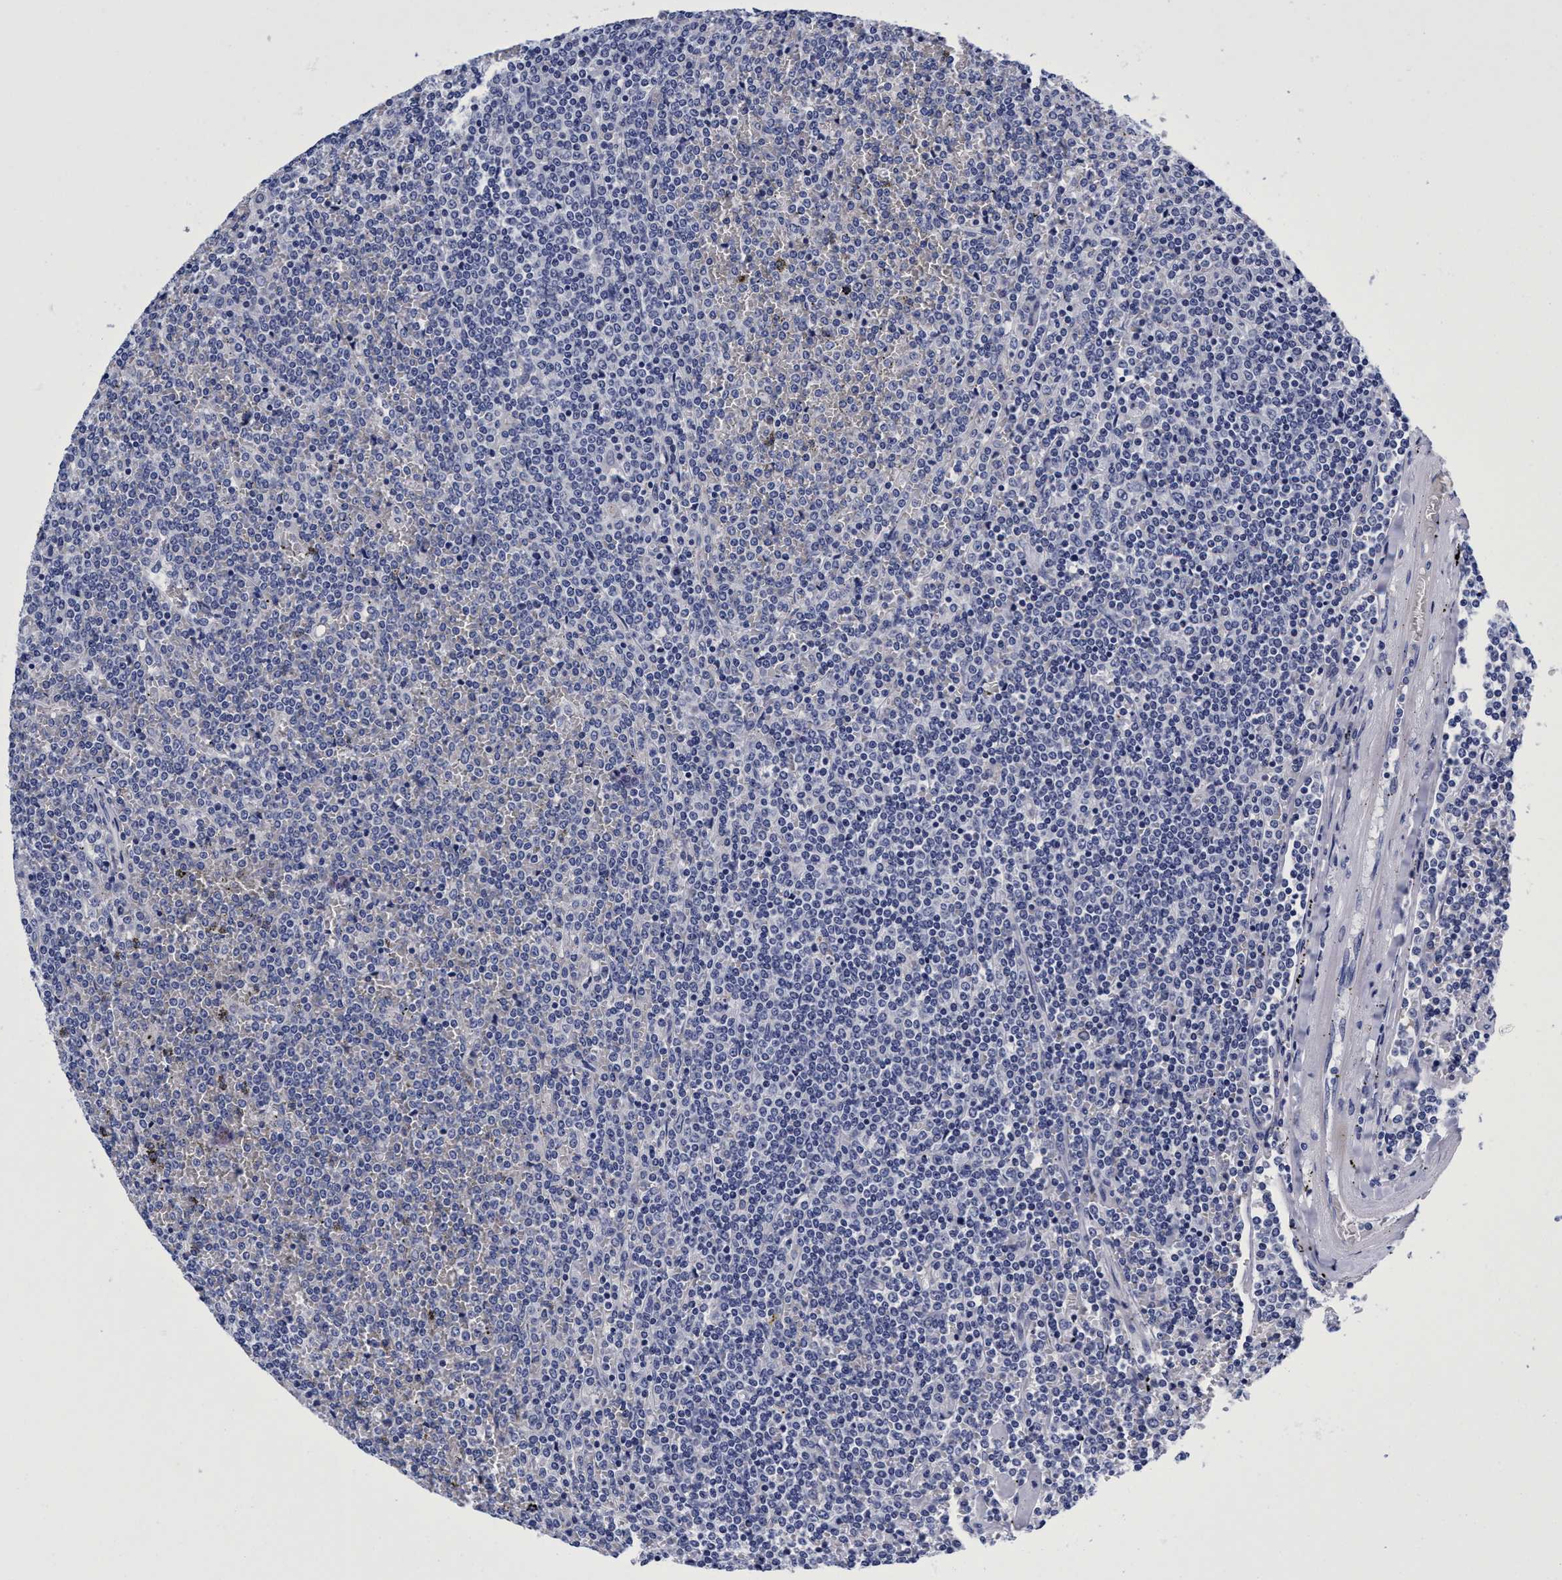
{"staining": {"intensity": "negative", "quantity": "none", "location": "none"}, "tissue": "lymphoma", "cell_type": "Tumor cells", "image_type": "cancer", "snomed": [{"axis": "morphology", "description": "Malignant lymphoma, non-Hodgkin's type, Low grade"}, {"axis": "topography", "description": "Spleen"}], "caption": "This is an immunohistochemistry image of human malignant lymphoma, non-Hodgkin's type (low-grade). There is no positivity in tumor cells.", "gene": "PLPPR1", "patient": {"sex": "female", "age": 19}}